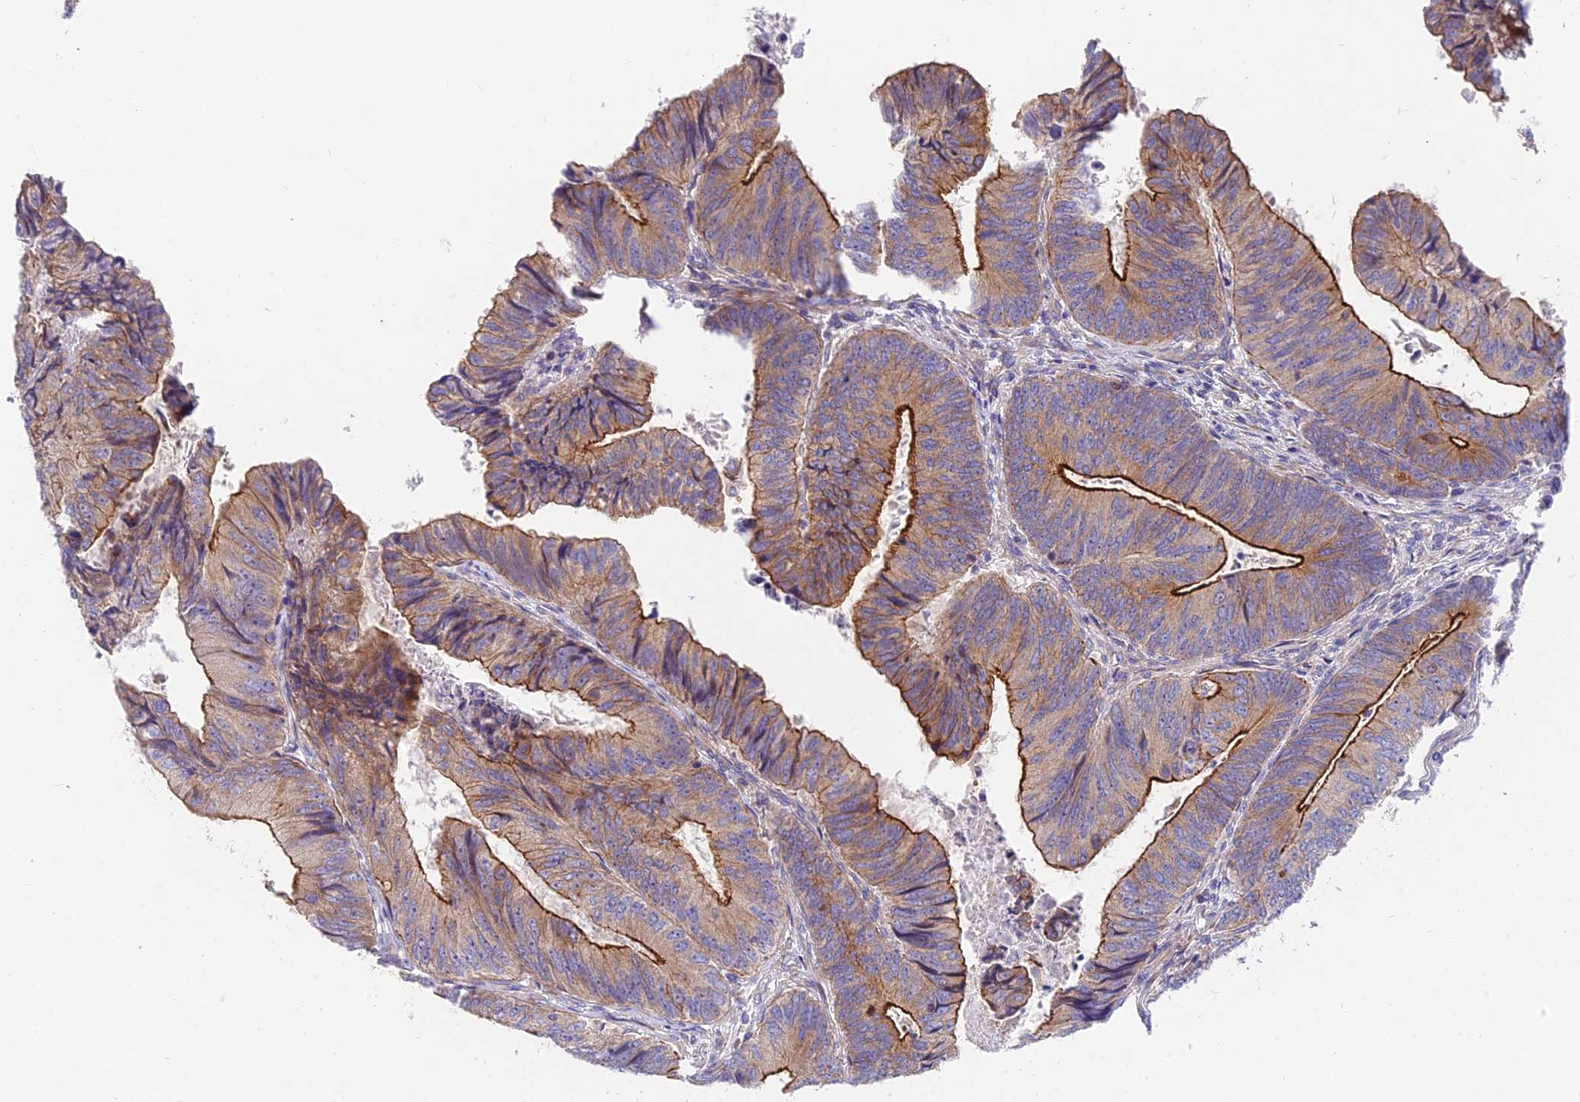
{"staining": {"intensity": "strong", "quantity": ">75%", "location": "cytoplasmic/membranous"}, "tissue": "colorectal cancer", "cell_type": "Tumor cells", "image_type": "cancer", "snomed": [{"axis": "morphology", "description": "Adenocarcinoma, NOS"}, {"axis": "topography", "description": "Colon"}], "caption": "This is an image of IHC staining of adenocarcinoma (colorectal), which shows strong positivity in the cytoplasmic/membranous of tumor cells.", "gene": "MVB12A", "patient": {"sex": "female", "age": 67}}